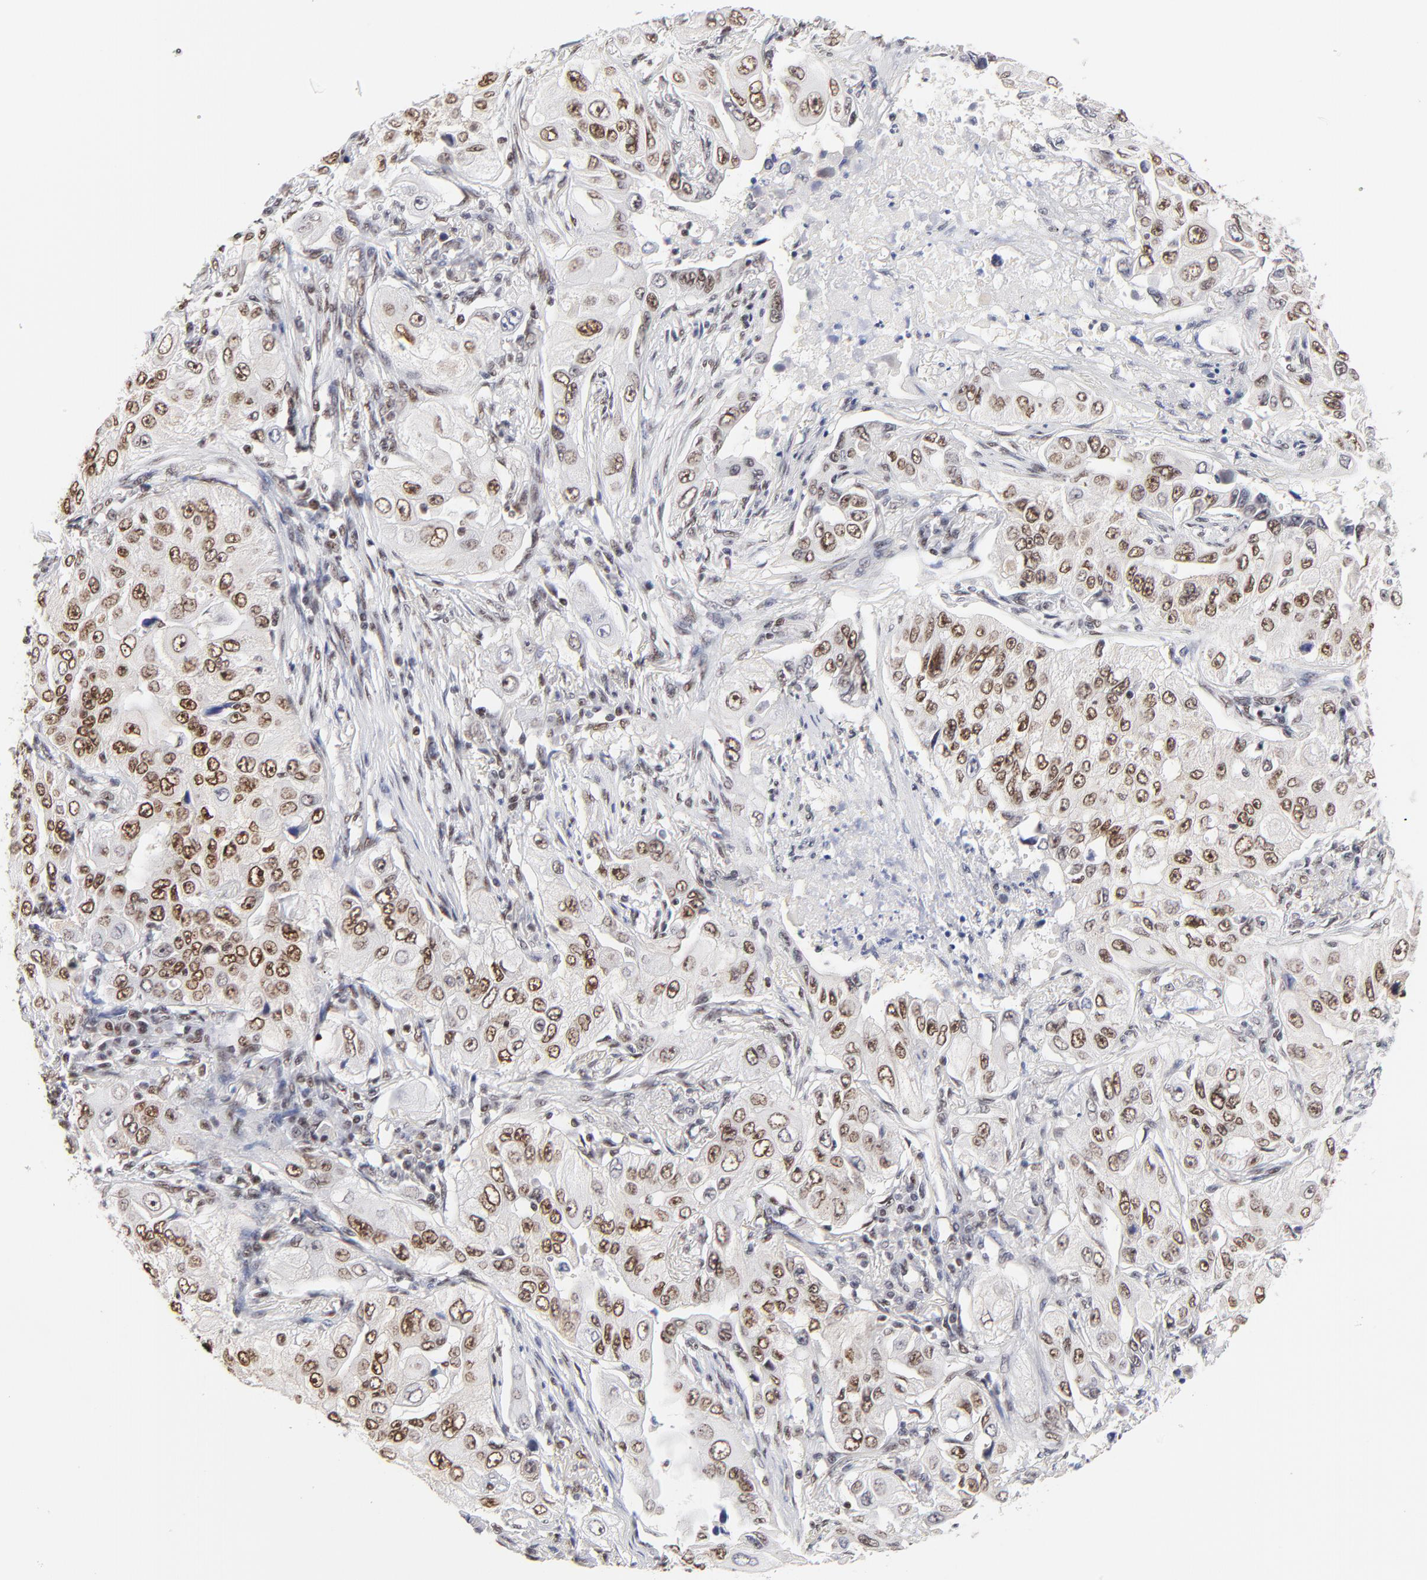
{"staining": {"intensity": "moderate", "quantity": "25%-75%", "location": "nuclear"}, "tissue": "lung cancer", "cell_type": "Tumor cells", "image_type": "cancer", "snomed": [{"axis": "morphology", "description": "Adenocarcinoma, NOS"}, {"axis": "topography", "description": "Lung"}], "caption": "Immunohistochemistry micrograph of neoplastic tissue: human adenocarcinoma (lung) stained using immunohistochemistry displays medium levels of moderate protein expression localized specifically in the nuclear of tumor cells, appearing as a nuclear brown color.", "gene": "ZMYM3", "patient": {"sex": "male", "age": 84}}